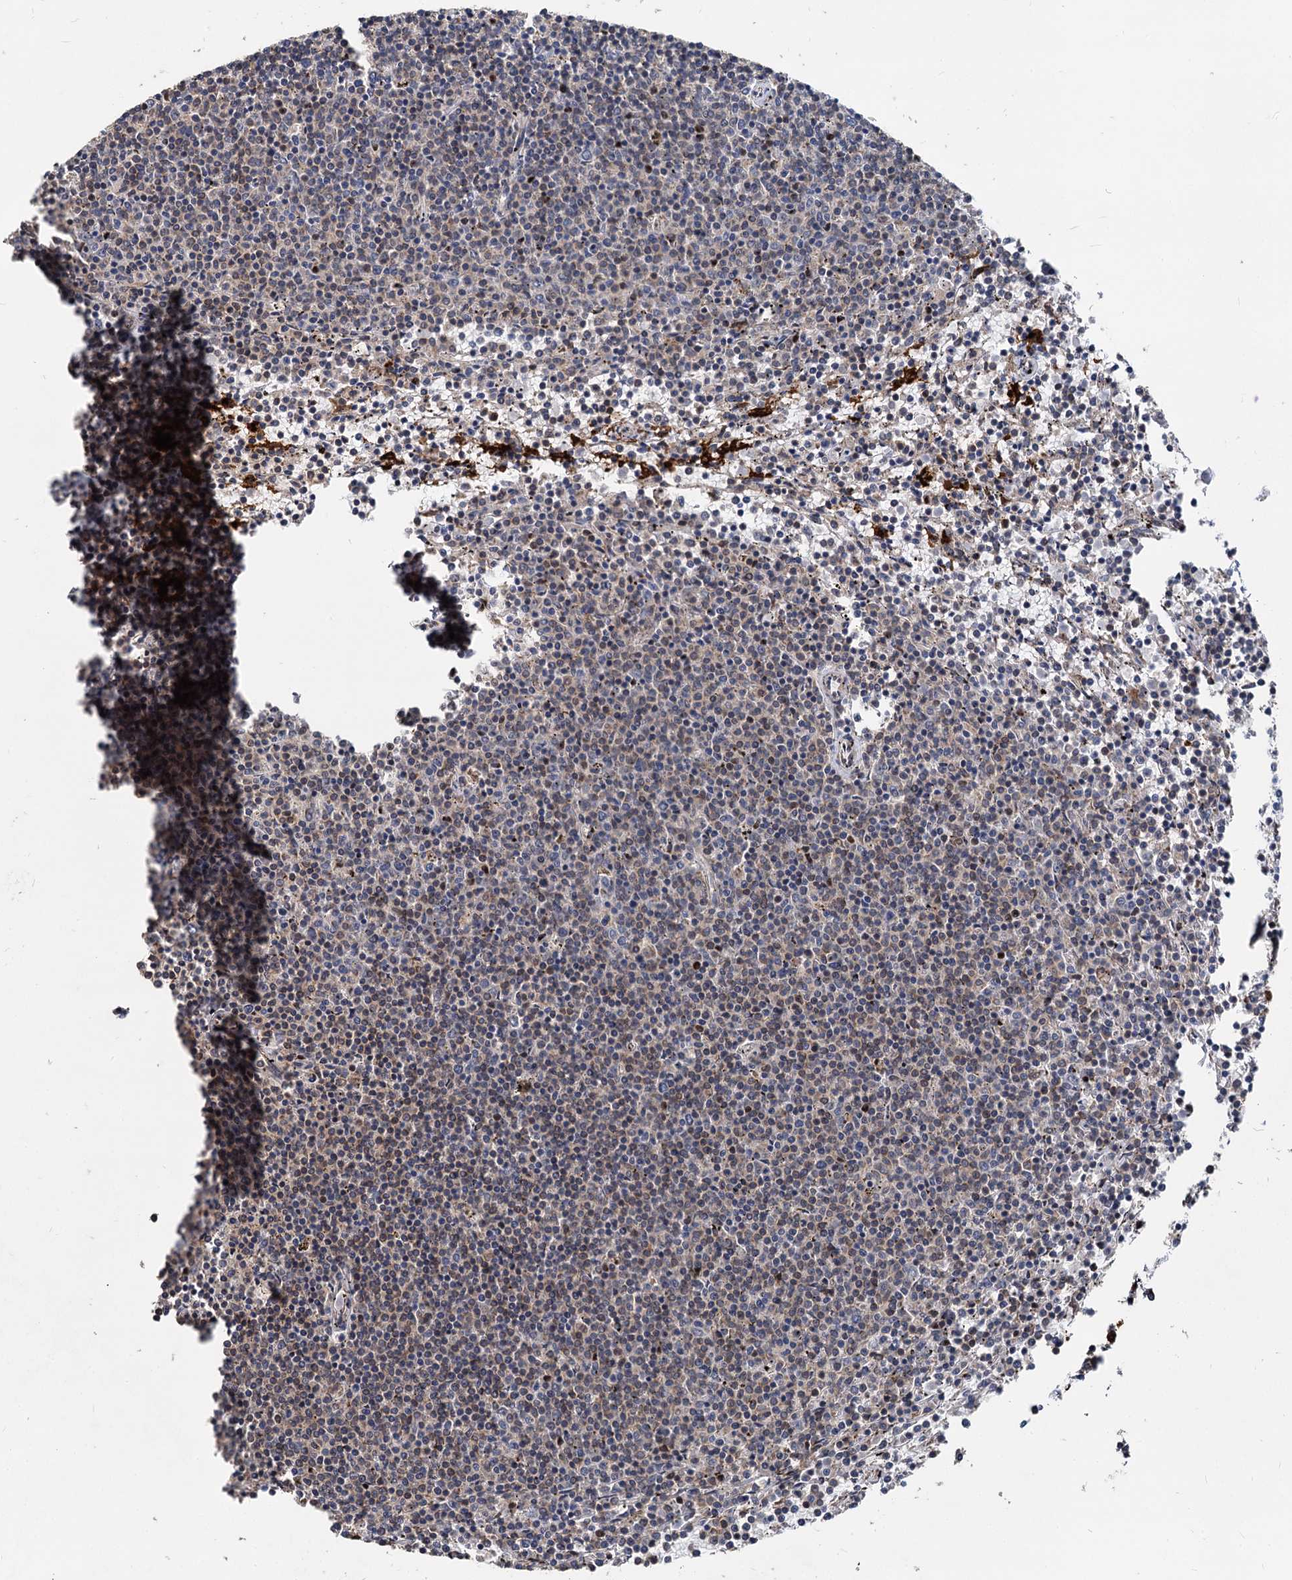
{"staining": {"intensity": "weak", "quantity": "<25%", "location": "cytoplasmic/membranous"}, "tissue": "lymphoma", "cell_type": "Tumor cells", "image_type": "cancer", "snomed": [{"axis": "morphology", "description": "Malignant lymphoma, non-Hodgkin's type, Low grade"}, {"axis": "topography", "description": "Spleen"}], "caption": "Lymphoma was stained to show a protein in brown. There is no significant staining in tumor cells. (Stains: DAB (3,3'-diaminobenzidine) IHC with hematoxylin counter stain, Microscopy: brightfield microscopy at high magnification).", "gene": "STIM1", "patient": {"sex": "female", "age": 50}}